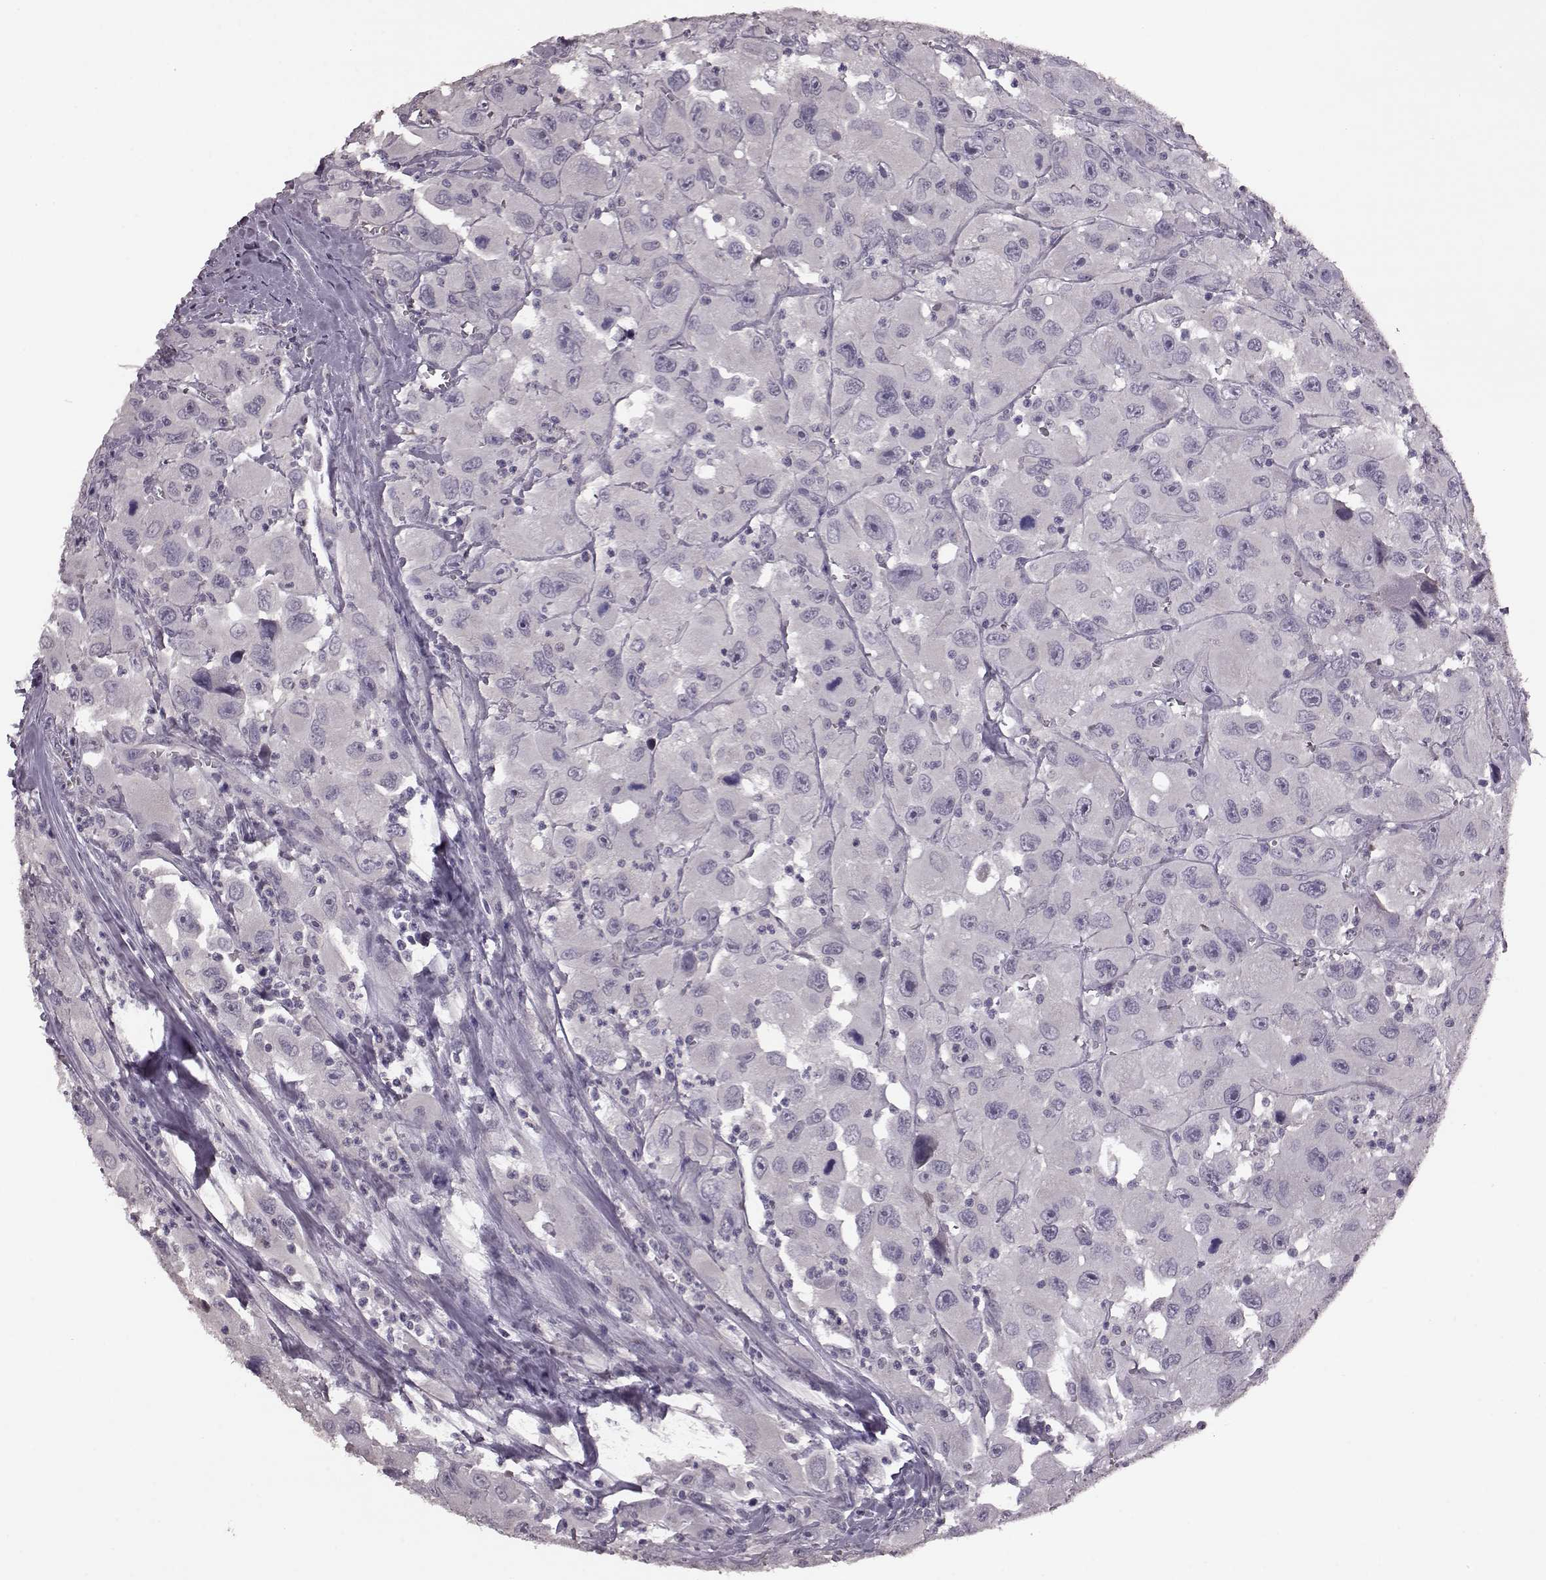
{"staining": {"intensity": "negative", "quantity": "none", "location": "none"}, "tissue": "head and neck cancer", "cell_type": "Tumor cells", "image_type": "cancer", "snomed": [{"axis": "morphology", "description": "Squamous cell carcinoma, NOS"}, {"axis": "morphology", "description": "Squamous cell carcinoma, metastatic, NOS"}, {"axis": "topography", "description": "Oral tissue"}, {"axis": "topography", "description": "Head-Neck"}], "caption": "Immunohistochemistry of head and neck metastatic squamous cell carcinoma shows no positivity in tumor cells. (Brightfield microscopy of DAB (3,3'-diaminobenzidine) immunohistochemistry (IHC) at high magnification).", "gene": "SLC52A3", "patient": {"sex": "female", "age": 85}}